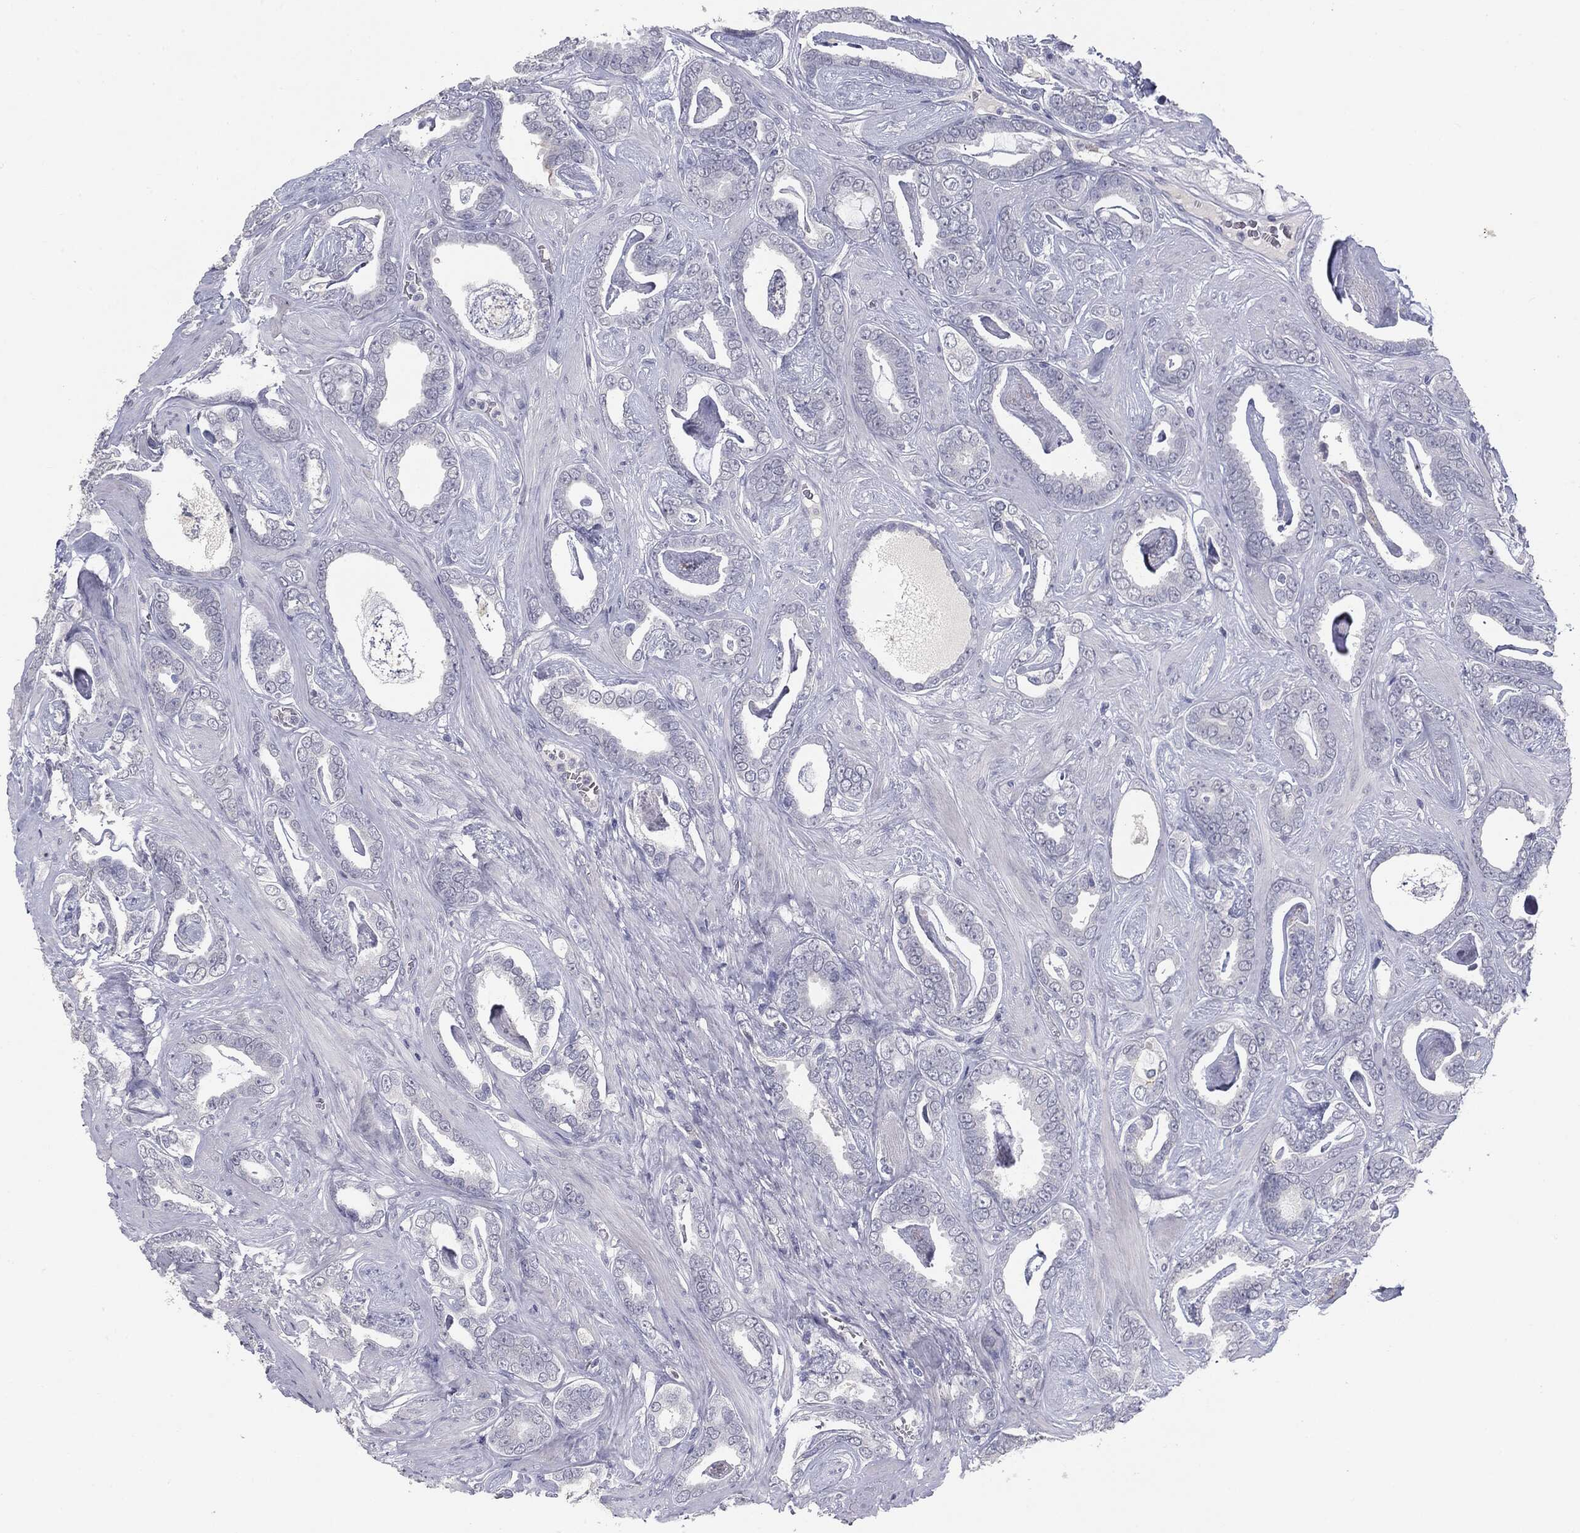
{"staining": {"intensity": "negative", "quantity": "none", "location": "none"}, "tissue": "prostate cancer", "cell_type": "Tumor cells", "image_type": "cancer", "snomed": [{"axis": "morphology", "description": "Adenocarcinoma, High grade"}, {"axis": "topography", "description": "Prostate"}], "caption": "Tumor cells are negative for brown protein staining in prostate cancer (high-grade adenocarcinoma). Nuclei are stained in blue.", "gene": "MUC1", "patient": {"sex": "male", "age": 63}}